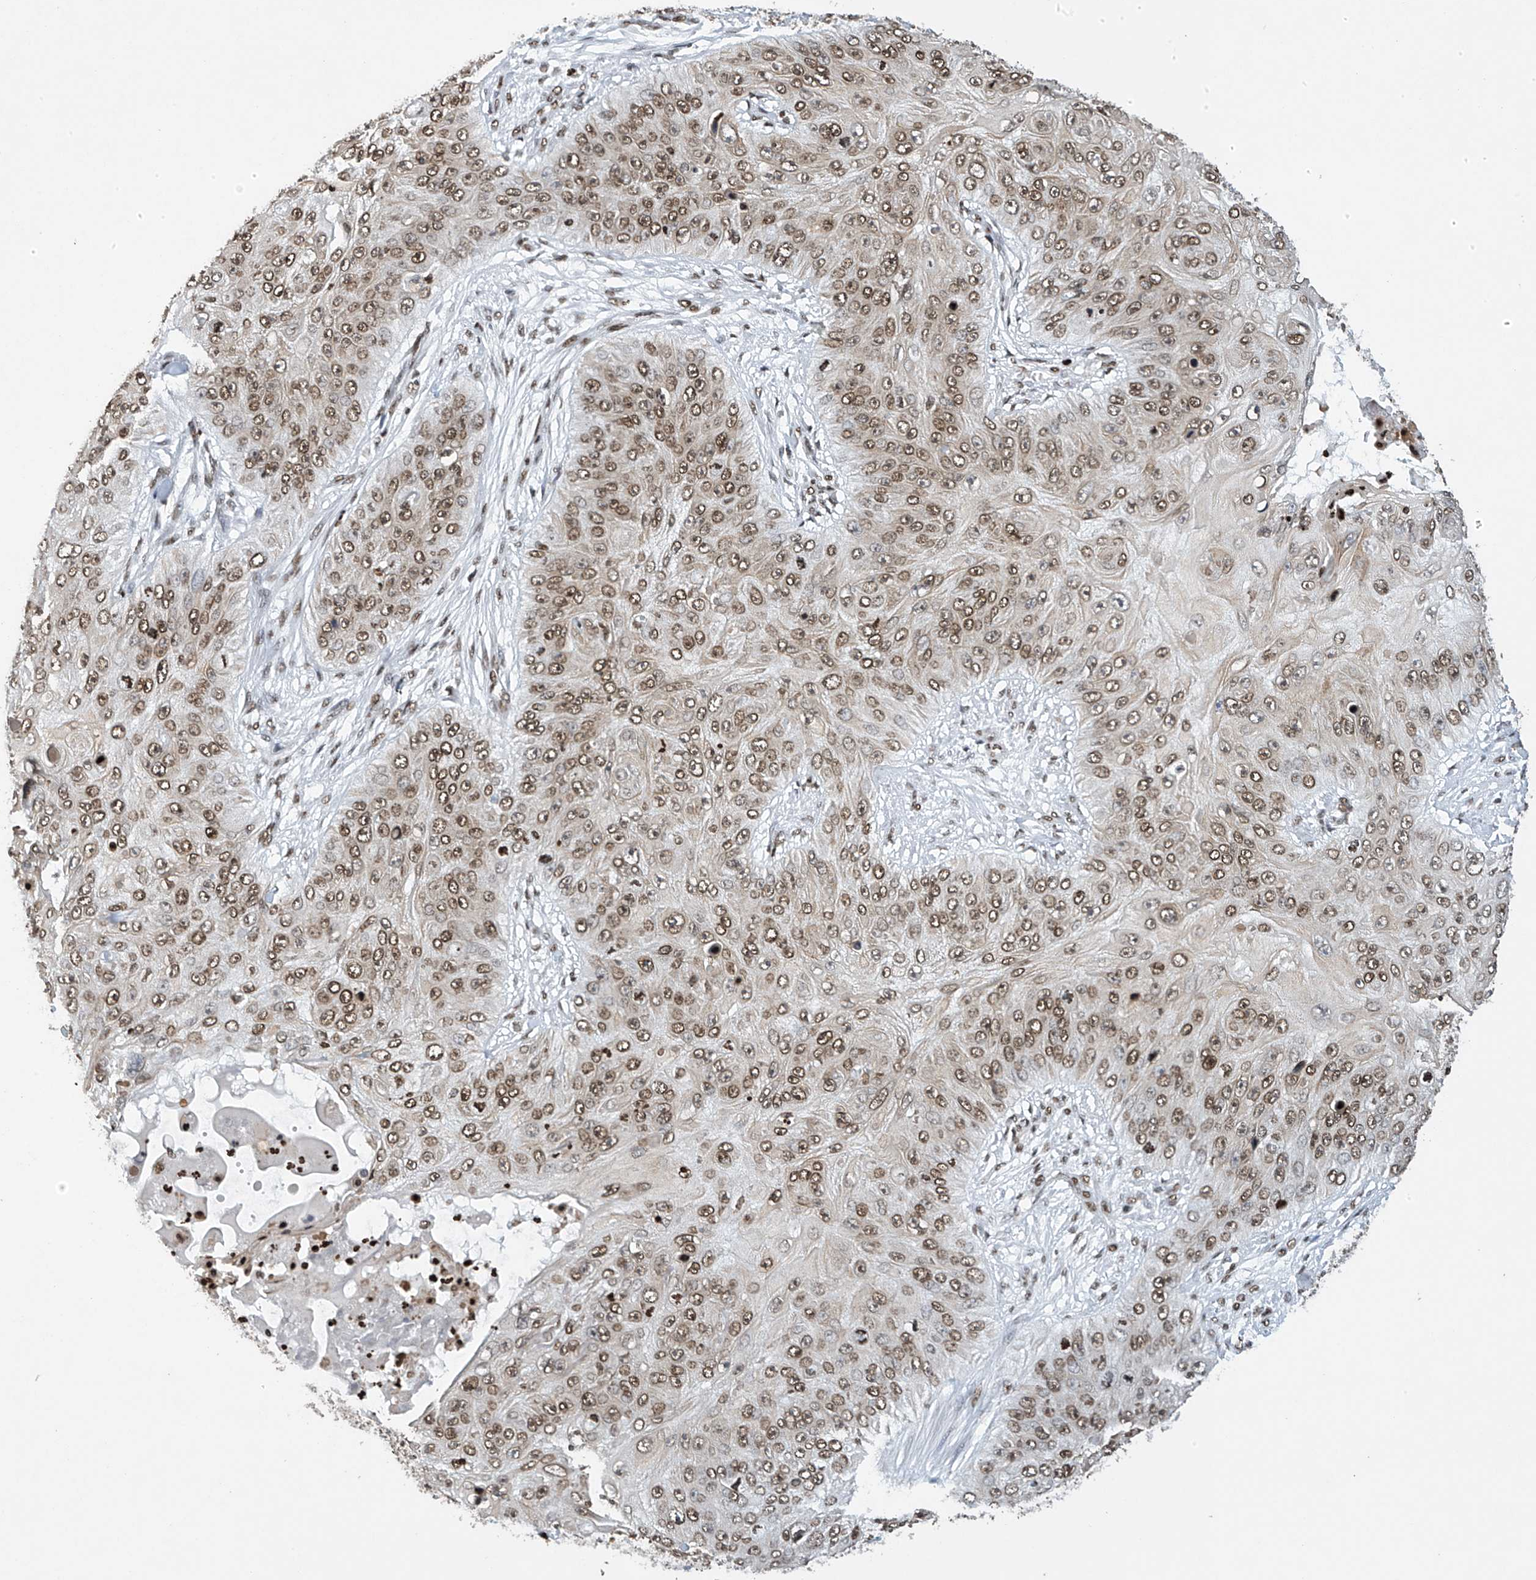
{"staining": {"intensity": "moderate", "quantity": ">75%", "location": "nuclear"}, "tissue": "skin cancer", "cell_type": "Tumor cells", "image_type": "cancer", "snomed": [{"axis": "morphology", "description": "Squamous cell carcinoma, NOS"}, {"axis": "topography", "description": "Skin"}], "caption": "DAB immunohistochemical staining of human squamous cell carcinoma (skin) displays moderate nuclear protein positivity in about >75% of tumor cells.", "gene": "H4C16", "patient": {"sex": "female", "age": 80}}